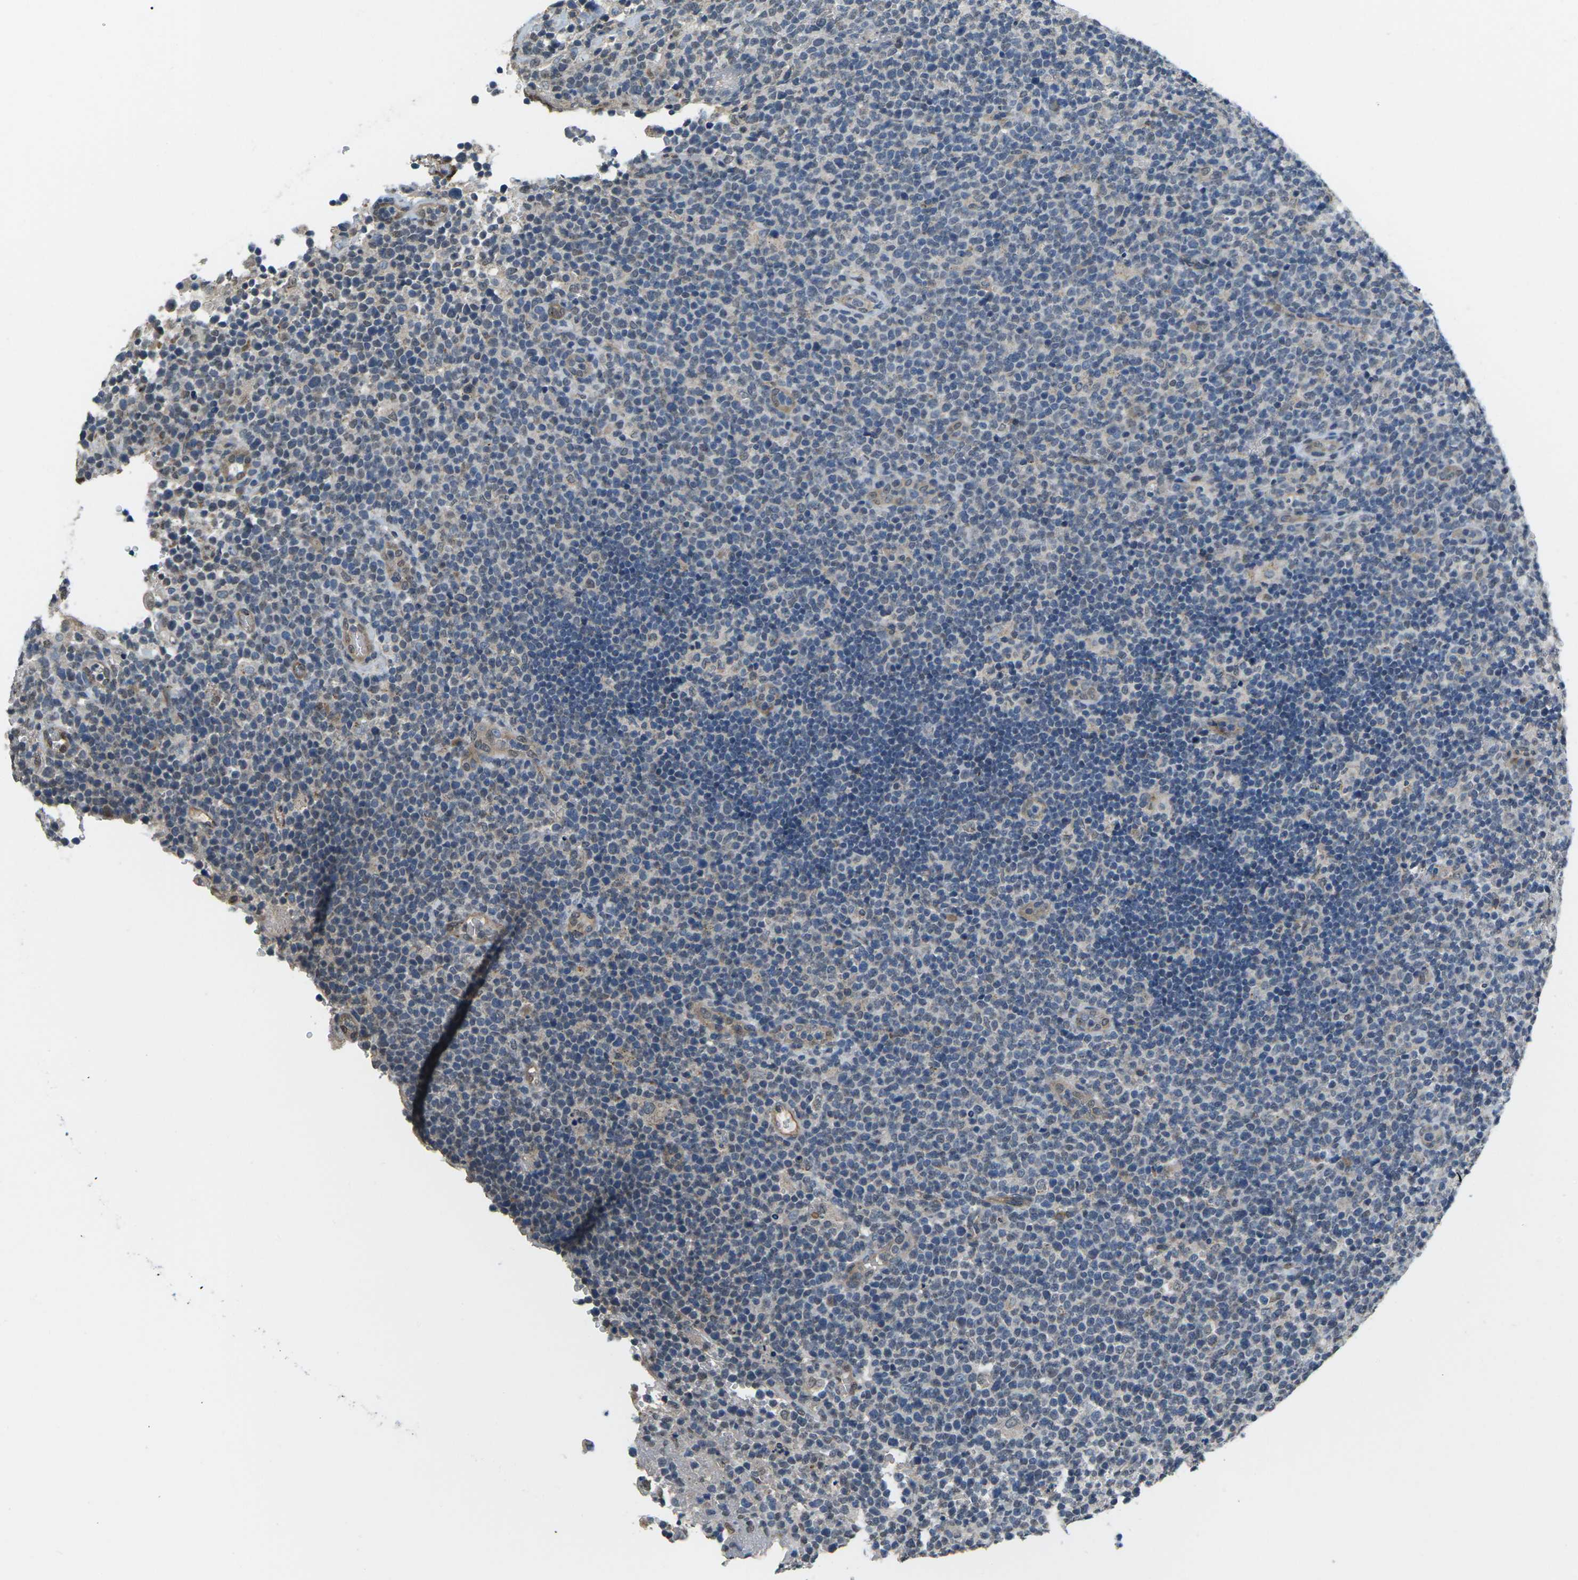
{"staining": {"intensity": "weak", "quantity": "<25%", "location": "nuclear"}, "tissue": "lymphoma", "cell_type": "Tumor cells", "image_type": "cancer", "snomed": [{"axis": "morphology", "description": "Malignant lymphoma, non-Hodgkin's type, High grade"}, {"axis": "topography", "description": "Lymph node"}], "caption": "Malignant lymphoma, non-Hodgkin's type (high-grade) stained for a protein using immunohistochemistry shows no staining tumor cells.", "gene": "ERBB4", "patient": {"sex": "male", "age": 61}}